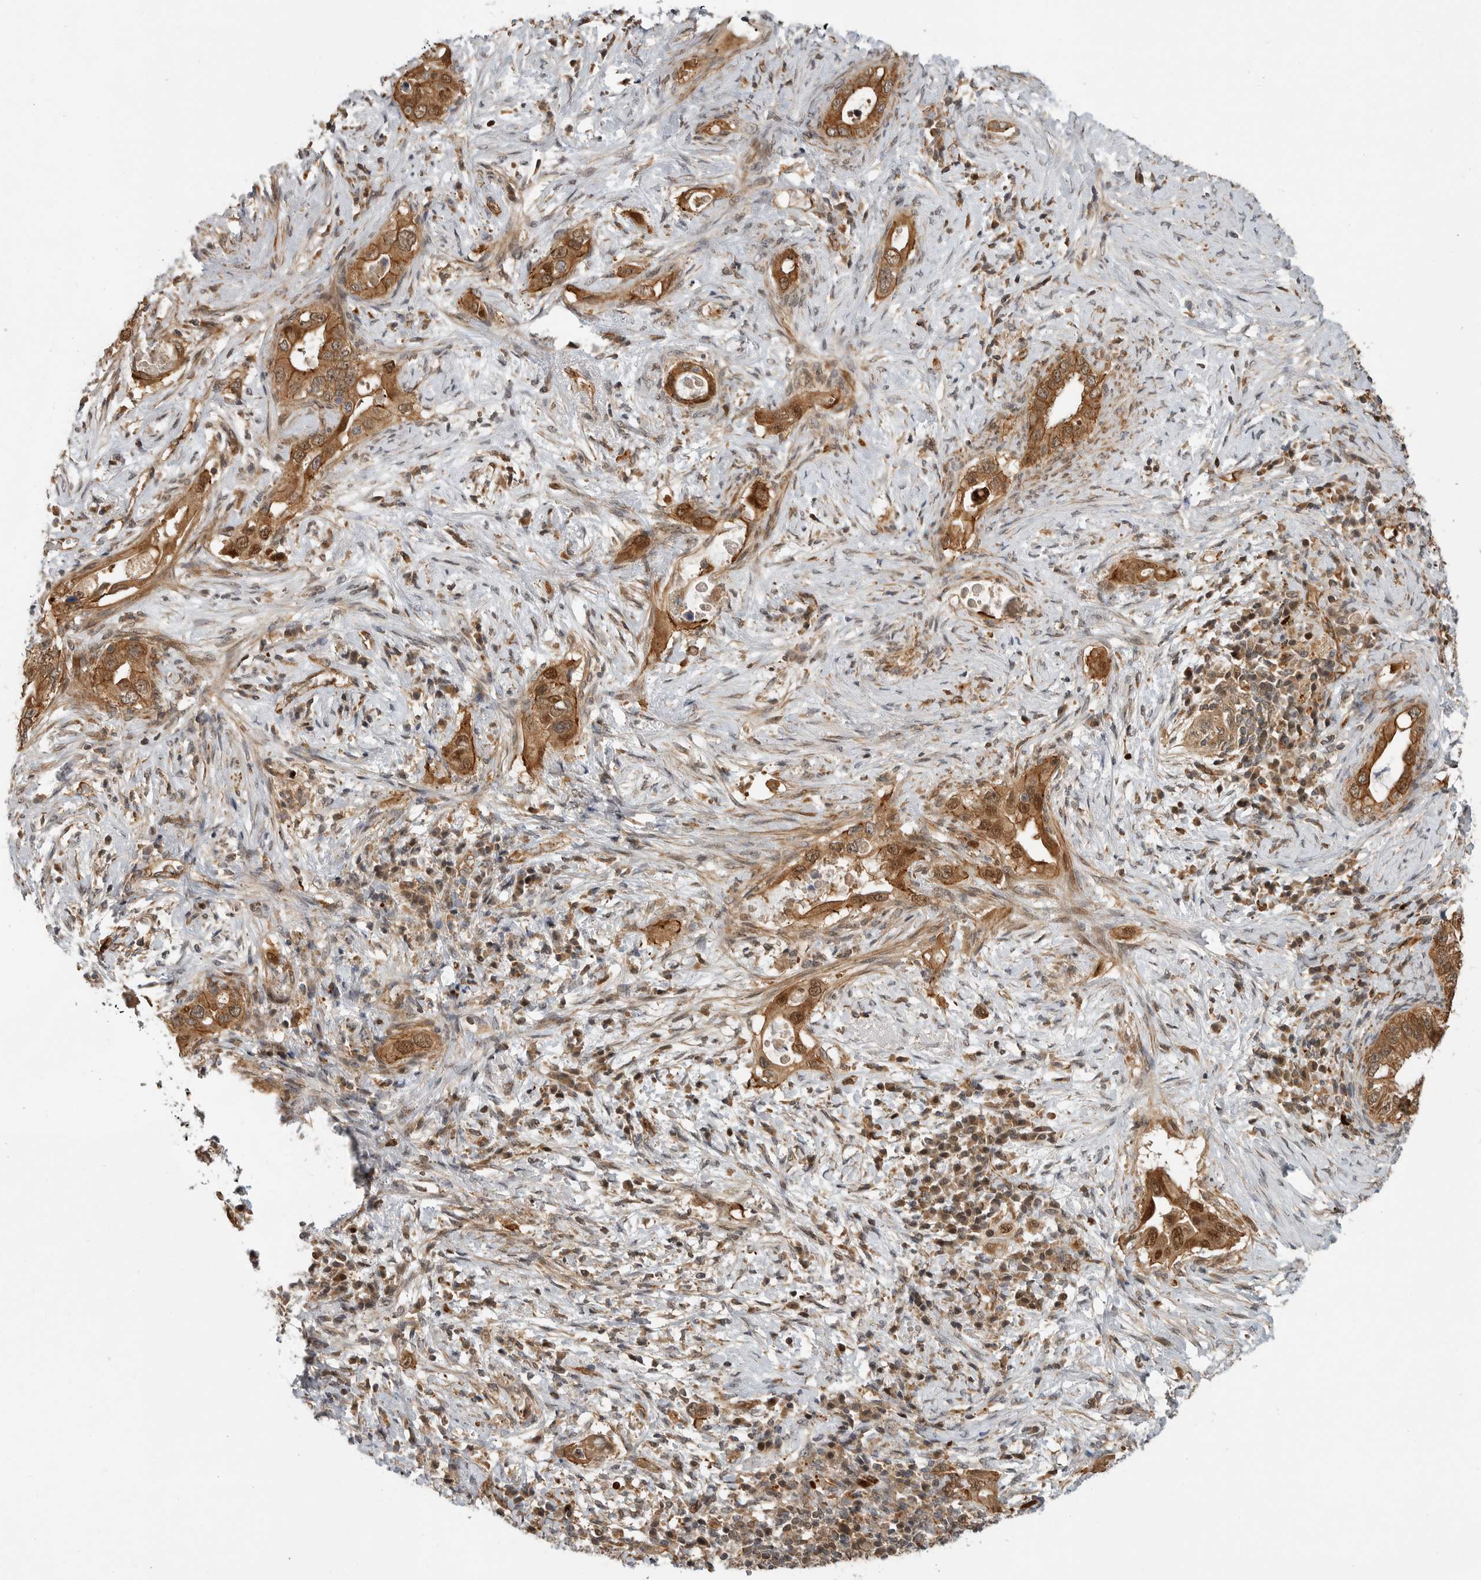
{"staining": {"intensity": "moderate", "quantity": ">75%", "location": "cytoplasmic/membranous,nuclear"}, "tissue": "pancreatic cancer", "cell_type": "Tumor cells", "image_type": "cancer", "snomed": [{"axis": "morphology", "description": "Inflammation, NOS"}, {"axis": "morphology", "description": "Adenocarcinoma, NOS"}, {"axis": "topography", "description": "Pancreas"}], "caption": "An immunohistochemistry image of neoplastic tissue is shown. Protein staining in brown highlights moderate cytoplasmic/membranous and nuclear positivity in pancreatic cancer (adenocarcinoma) within tumor cells.", "gene": "STRAP", "patient": {"sex": "female", "age": 56}}